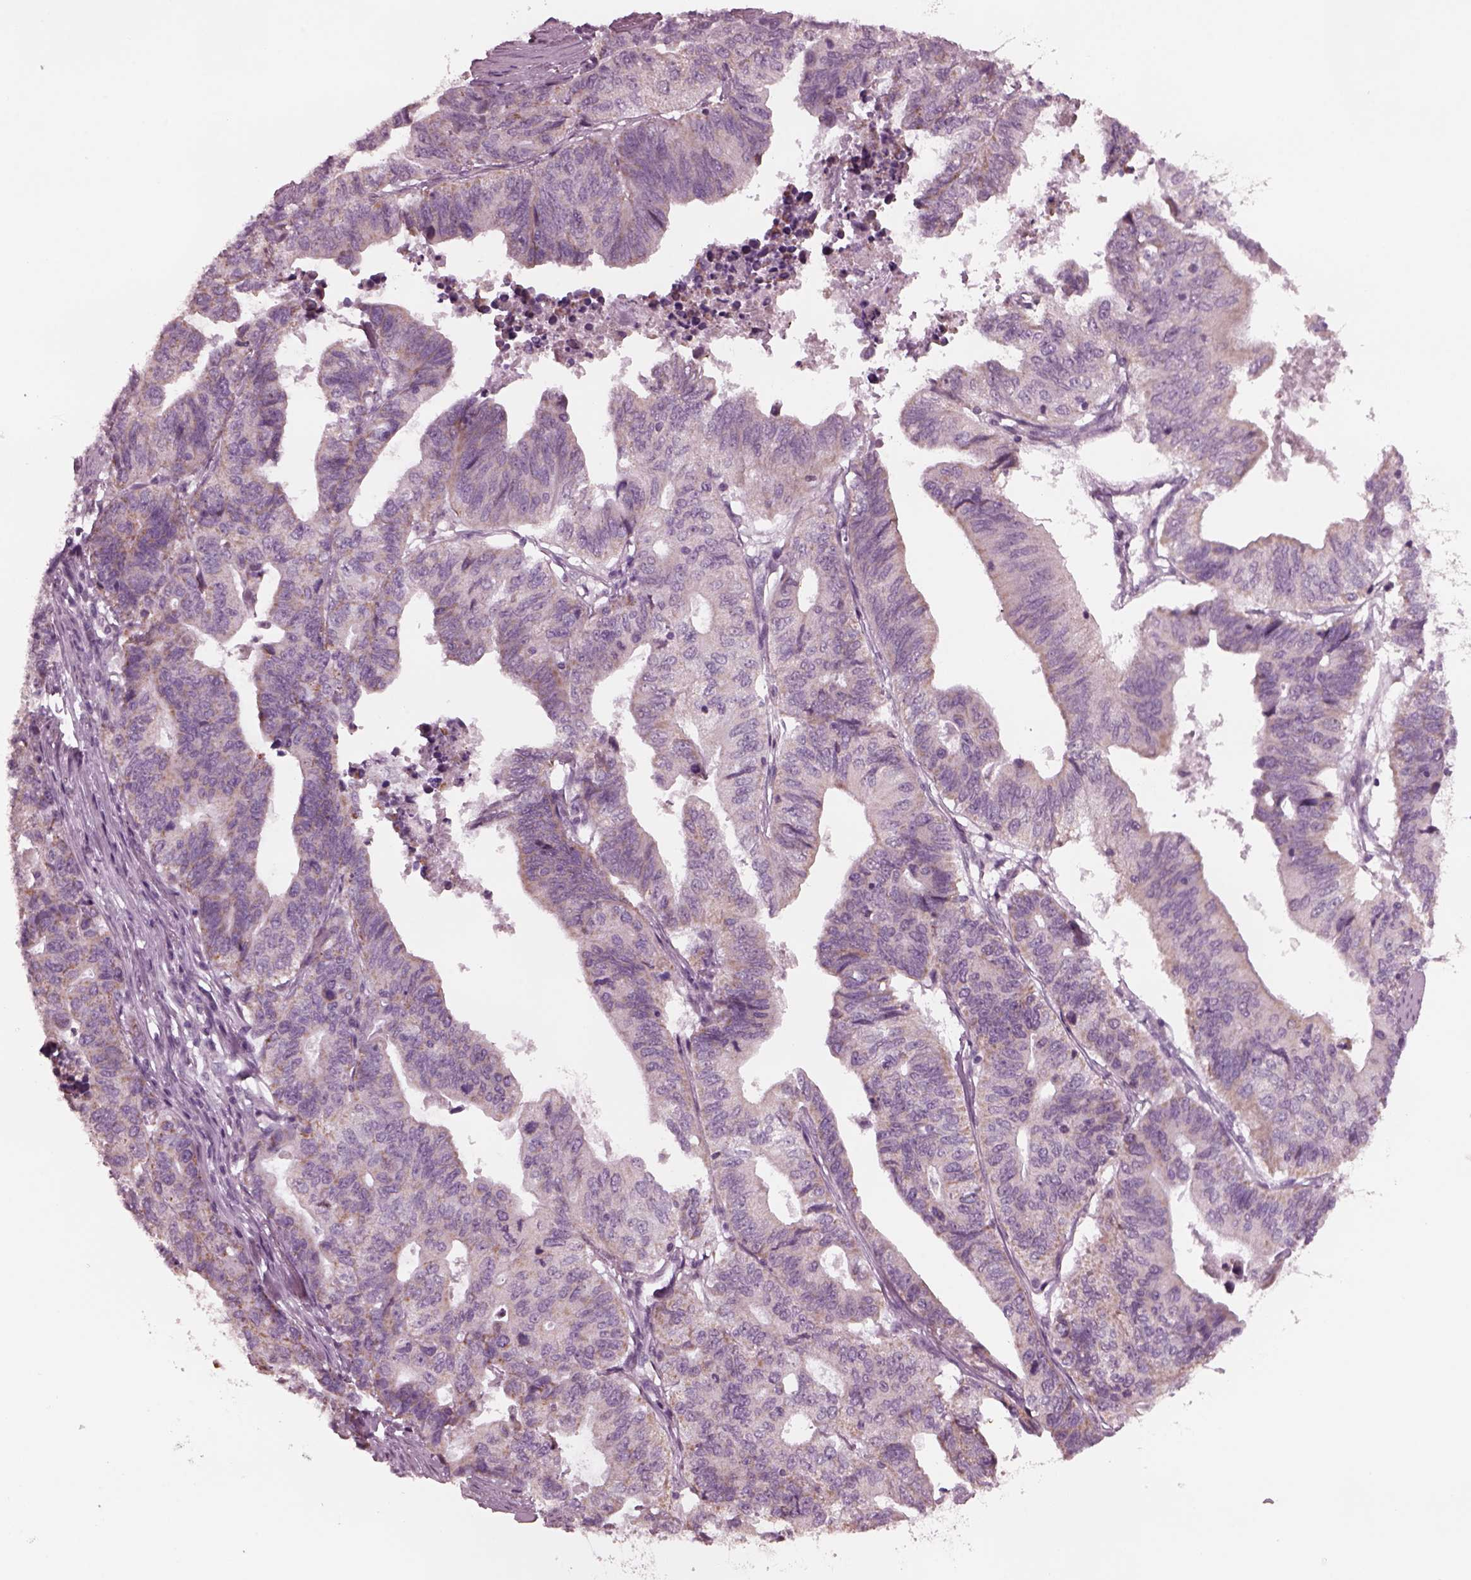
{"staining": {"intensity": "moderate", "quantity": "<25%", "location": "cytoplasmic/membranous"}, "tissue": "stomach cancer", "cell_type": "Tumor cells", "image_type": "cancer", "snomed": [{"axis": "morphology", "description": "Adenocarcinoma, NOS"}, {"axis": "topography", "description": "Stomach, upper"}], "caption": "Protein analysis of adenocarcinoma (stomach) tissue displays moderate cytoplasmic/membranous expression in about <25% of tumor cells.", "gene": "CELSR3", "patient": {"sex": "female", "age": 67}}